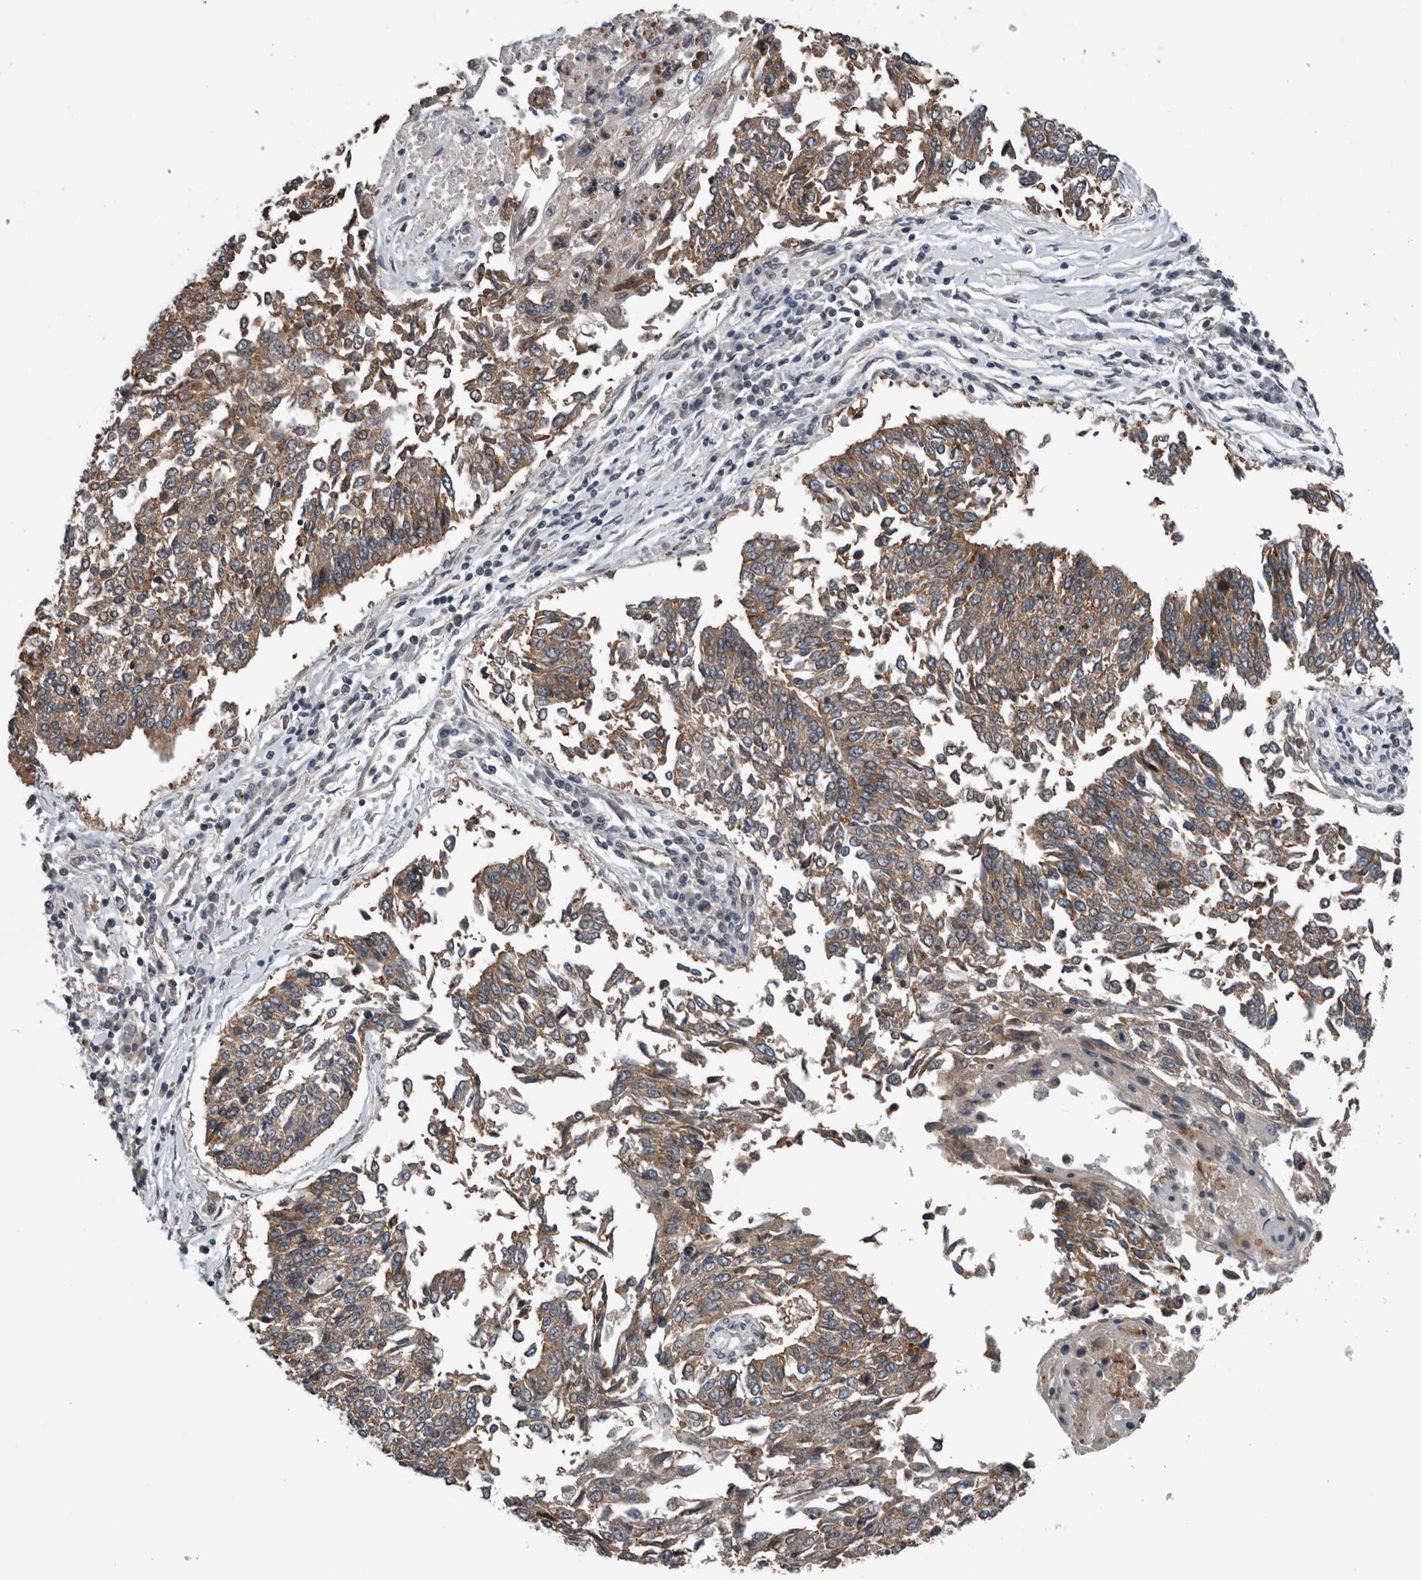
{"staining": {"intensity": "weak", "quantity": ">75%", "location": "cytoplasmic/membranous"}, "tissue": "lung cancer", "cell_type": "Tumor cells", "image_type": "cancer", "snomed": [{"axis": "morphology", "description": "Normal tissue, NOS"}, {"axis": "morphology", "description": "Squamous cell carcinoma, NOS"}, {"axis": "topography", "description": "Cartilage tissue"}, {"axis": "topography", "description": "Bronchus"}, {"axis": "topography", "description": "Lung"}, {"axis": "topography", "description": "Peripheral nerve tissue"}], "caption": "Tumor cells display low levels of weak cytoplasmic/membranous positivity in about >75% of cells in lung cancer (squamous cell carcinoma). The protein of interest is stained brown, and the nuclei are stained in blue (DAB IHC with brightfield microscopy, high magnification).", "gene": "ENY2", "patient": {"sex": "female", "age": 49}}